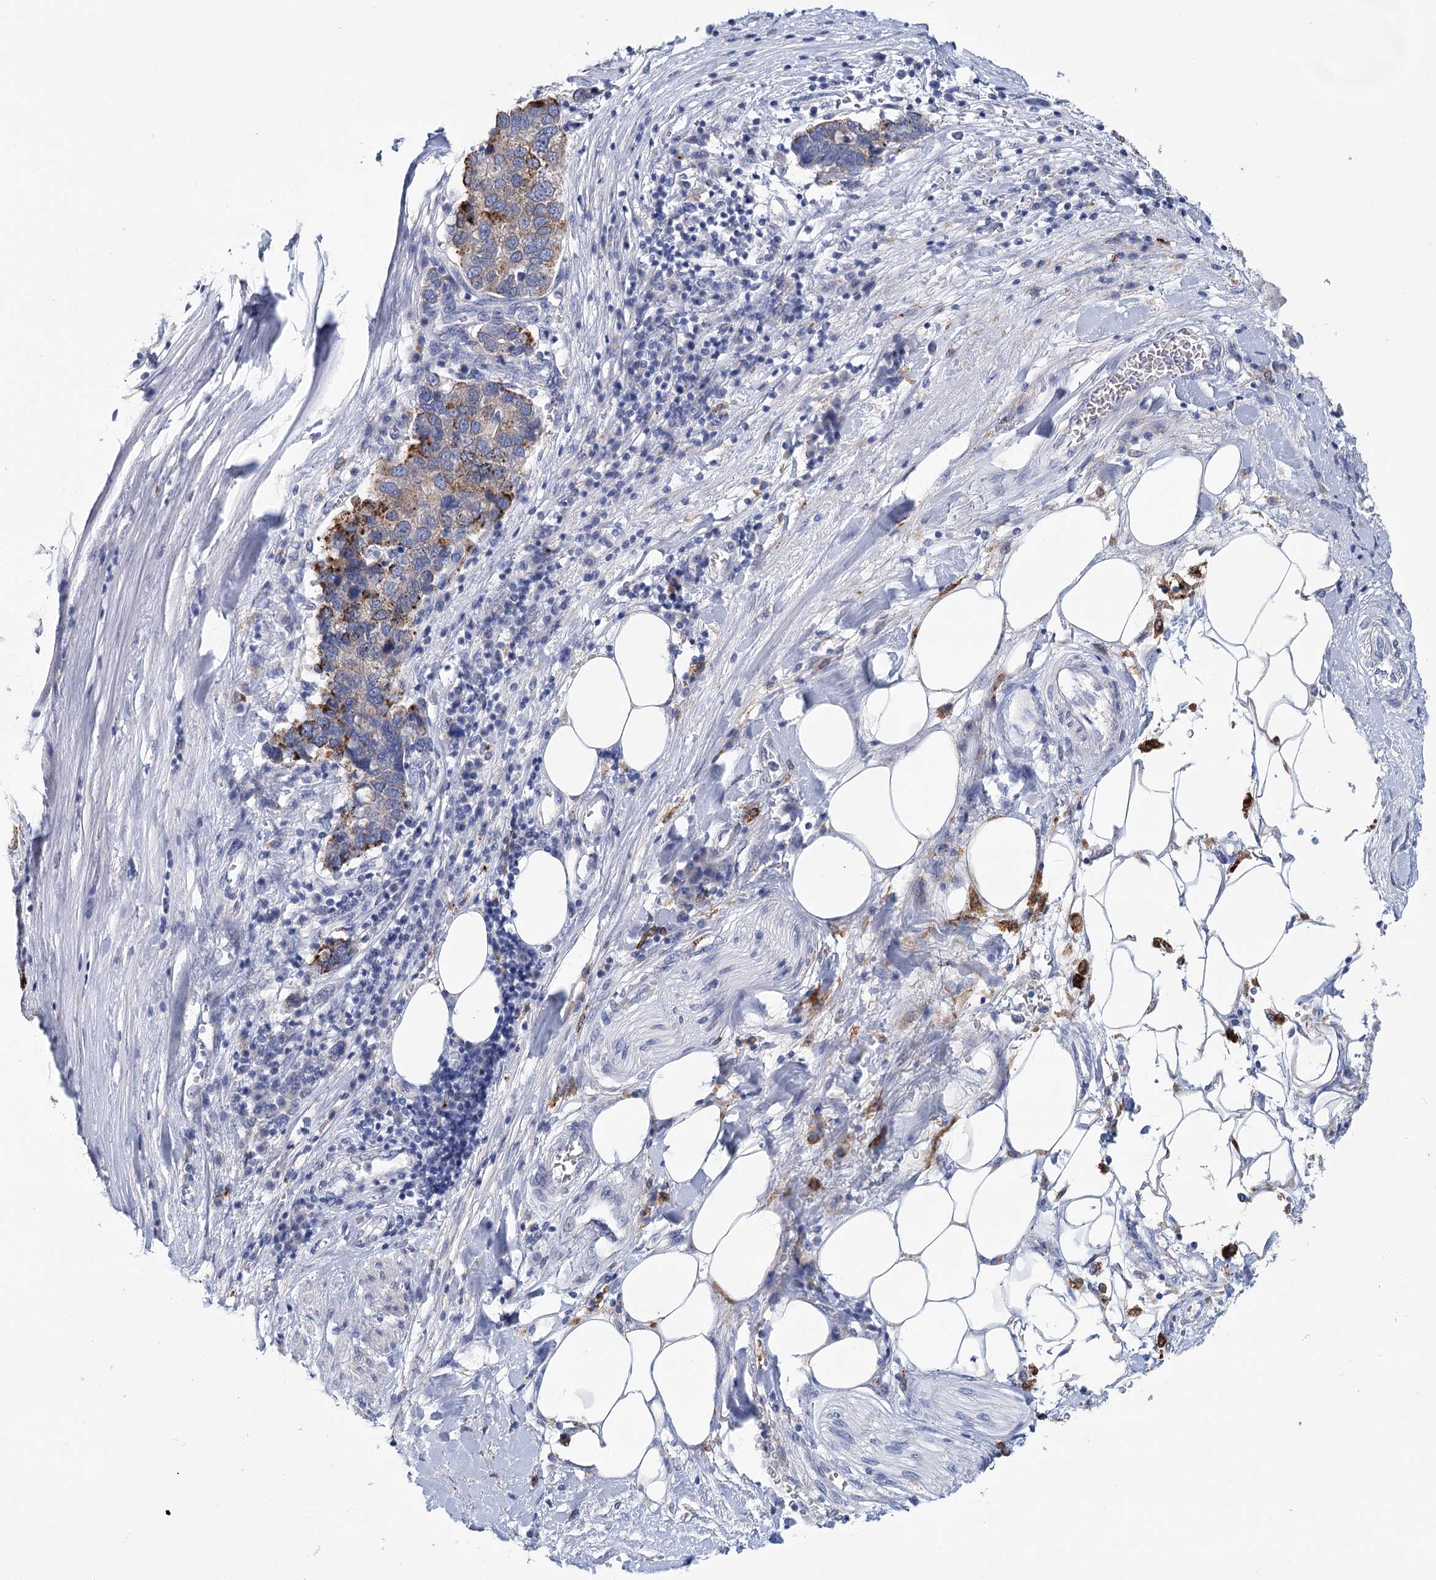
{"staining": {"intensity": "moderate", "quantity": ">75%", "location": "cytoplasmic/membranous"}, "tissue": "pancreatic cancer", "cell_type": "Tumor cells", "image_type": "cancer", "snomed": [{"axis": "morphology", "description": "Adenocarcinoma, NOS"}, {"axis": "topography", "description": "Pancreas"}], "caption": "IHC of human pancreatic cancer displays medium levels of moderate cytoplasmic/membranous expression in approximately >75% of tumor cells.", "gene": "METTL7B", "patient": {"sex": "female", "age": 61}}